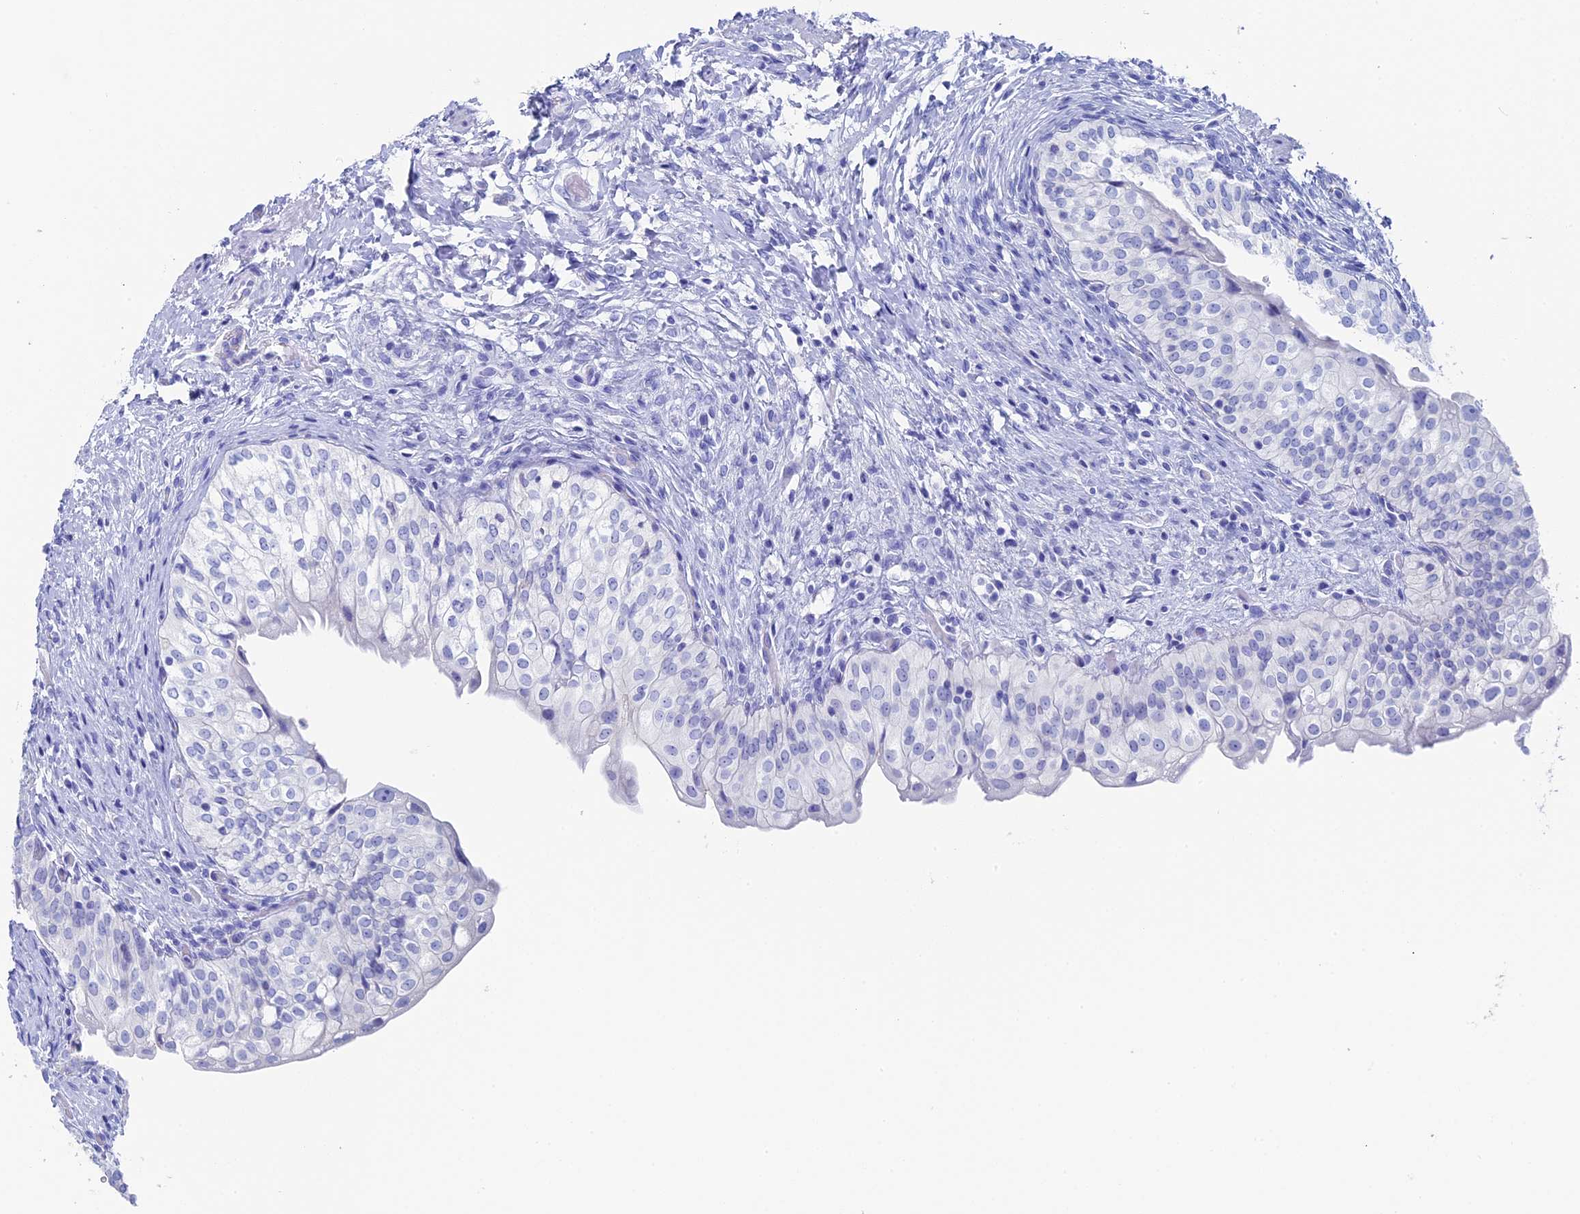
{"staining": {"intensity": "negative", "quantity": "none", "location": "none"}, "tissue": "urinary bladder", "cell_type": "Urothelial cells", "image_type": "normal", "snomed": [{"axis": "morphology", "description": "Normal tissue, NOS"}, {"axis": "topography", "description": "Urinary bladder"}], "caption": "This is a micrograph of immunohistochemistry staining of normal urinary bladder, which shows no positivity in urothelial cells.", "gene": "UNC119", "patient": {"sex": "male", "age": 55}}